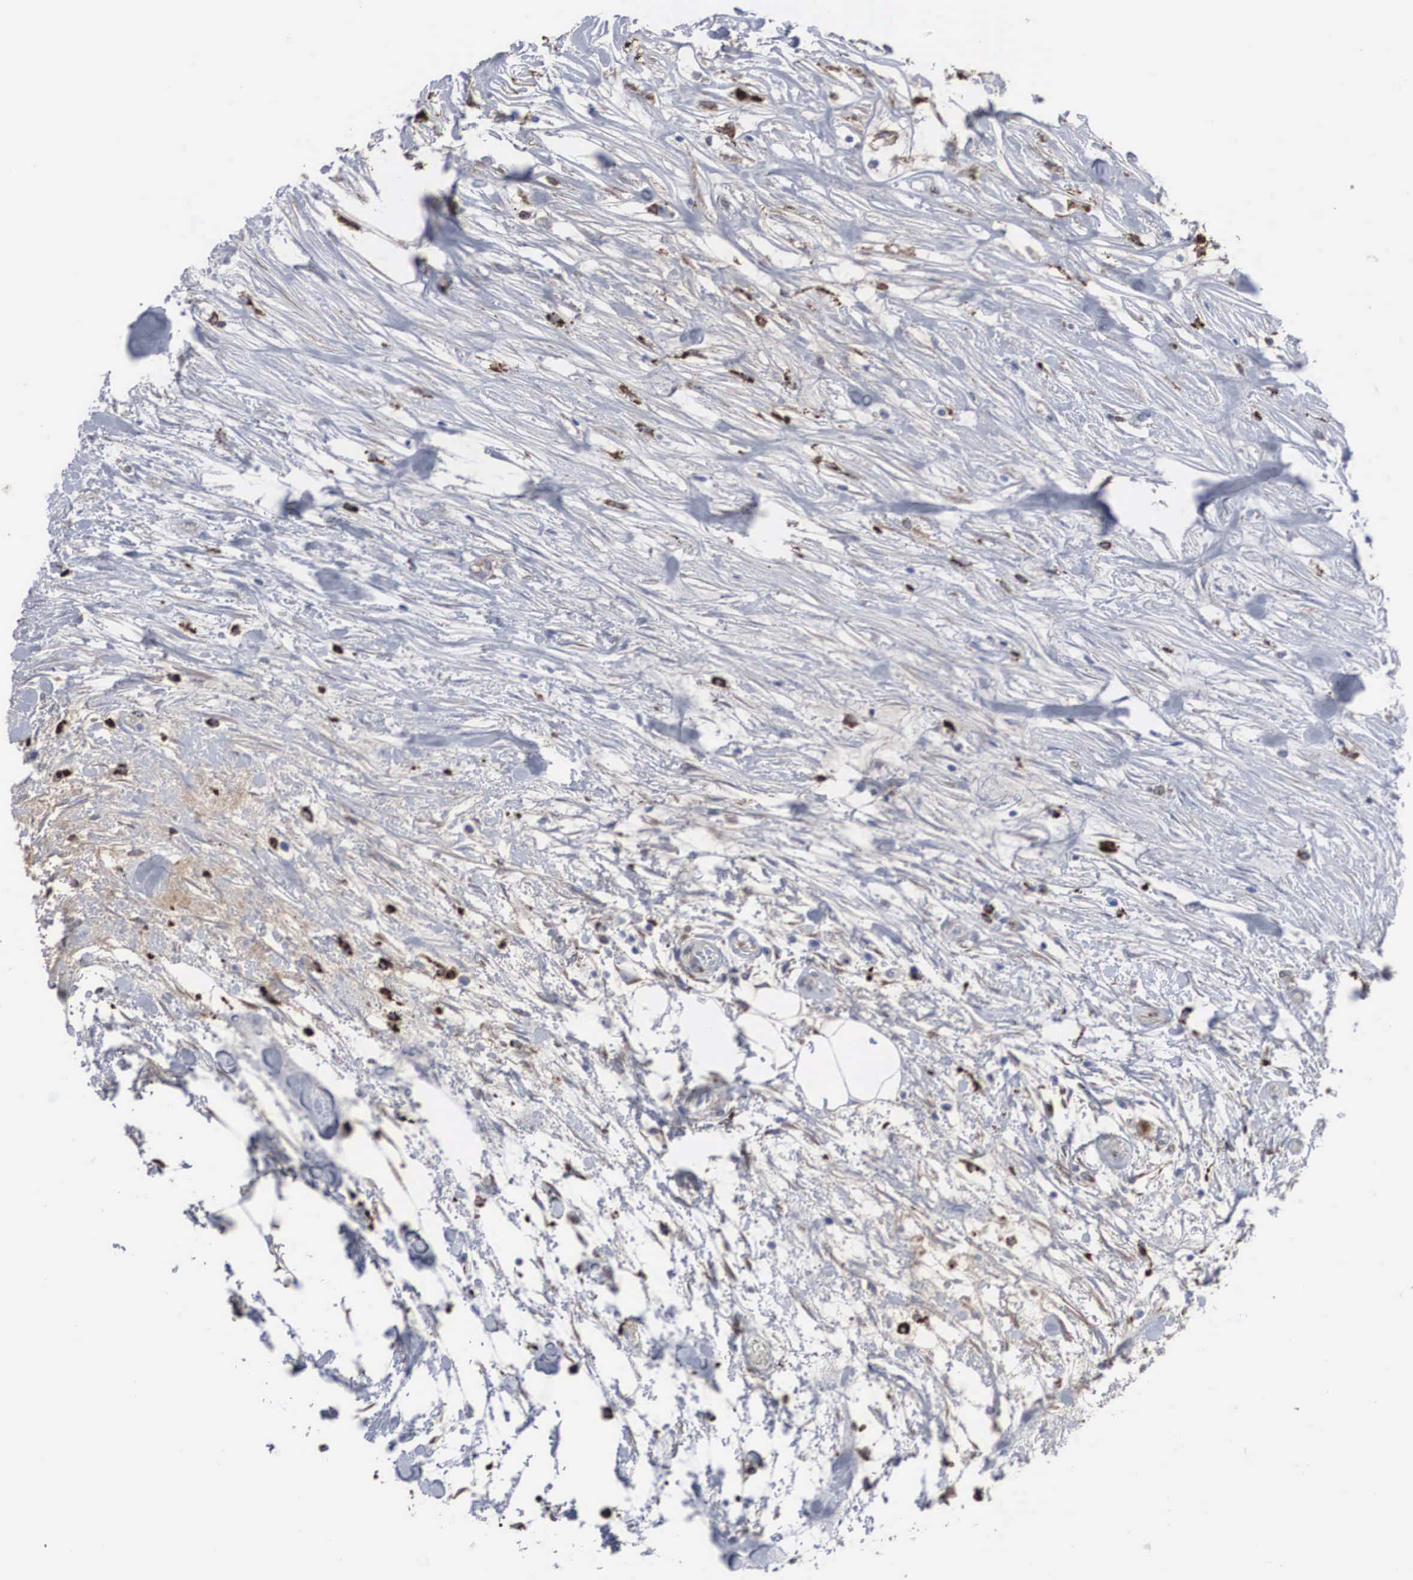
{"staining": {"intensity": "moderate", "quantity": ">75%", "location": "cytoplasmic/membranous"}, "tissue": "colorectal cancer", "cell_type": "Tumor cells", "image_type": "cancer", "snomed": [{"axis": "morphology", "description": "Adenocarcinoma, NOS"}, {"axis": "topography", "description": "Rectum"}], "caption": "Tumor cells show medium levels of moderate cytoplasmic/membranous expression in about >75% of cells in human adenocarcinoma (colorectal).", "gene": "LGALS3BP", "patient": {"sex": "female", "age": 57}}